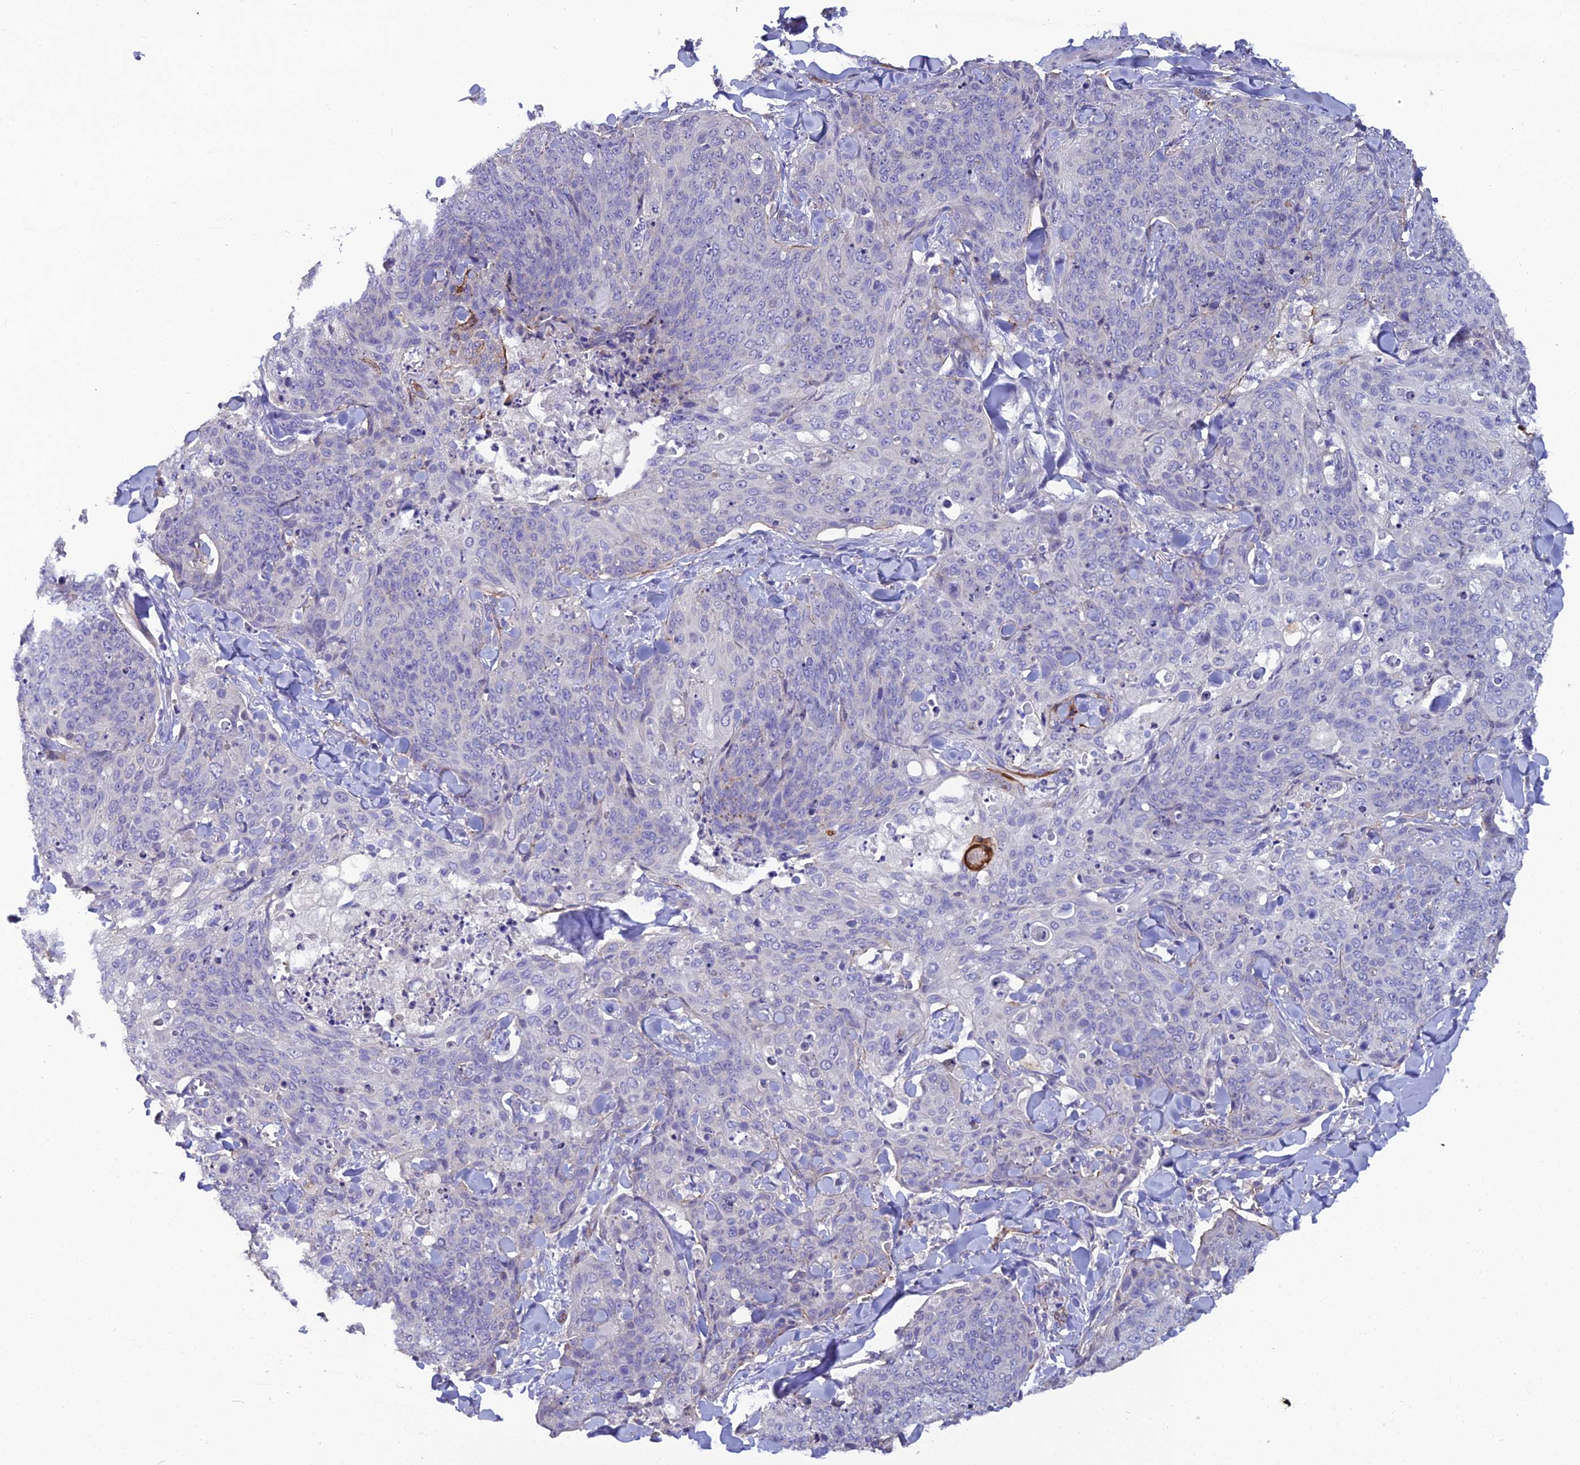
{"staining": {"intensity": "negative", "quantity": "none", "location": "none"}, "tissue": "skin cancer", "cell_type": "Tumor cells", "image_type": "cancer", "snomed": [{"axis": "morphology", "description": "Squamous cell carcinoma, NOS"}, {"axis": "topography", "description": "Skin"}, {"axis": "topography", "description": "Vulva"}], "caption": "Skin cancer (squamous cell carcinoma) was stained to show a protein in brown. There is no significant positivity in tumor cells.", "gene": "CFAP47", "patient": {"sex": "female", "age": 85}}